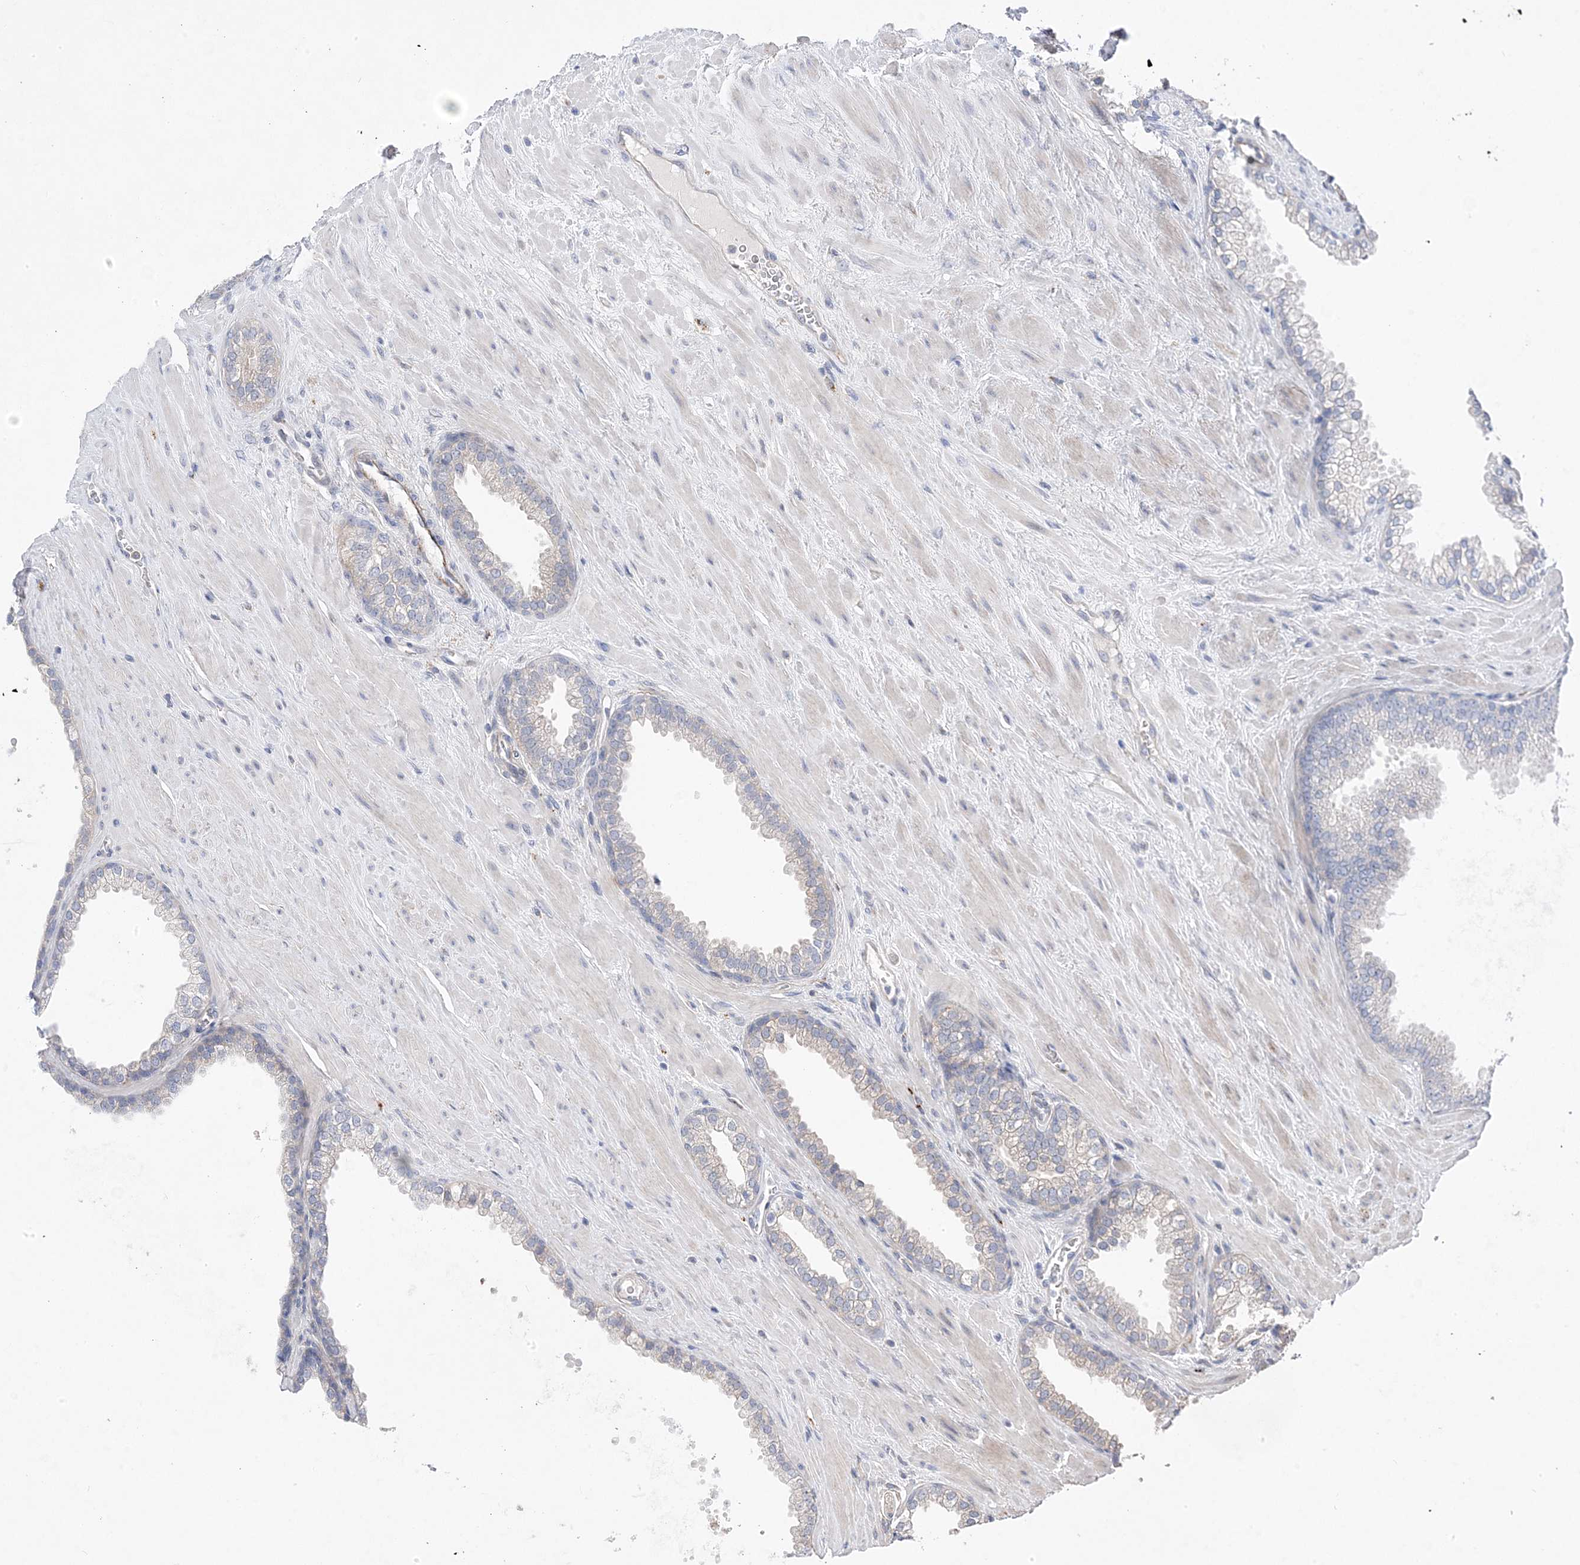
{"staining": {"intensity": "negative", "quantity": "none", "location": "none"}, "tissue": "prostate cancer", "cell_type": "Tumor cells", "image_type": "cancer", "snomed": [{"axis": "morphology", "description": "Adenocarcinoma, Low grade"}, {"axis": "topography", "description": "Prostate"}], "caption": "This is an immunohistochemistry (IHC) image of prostate cancer. There is no staining in tumor cells.", "gene": "ANAPC1", "patient": {"sex": "male", "age": 62}}